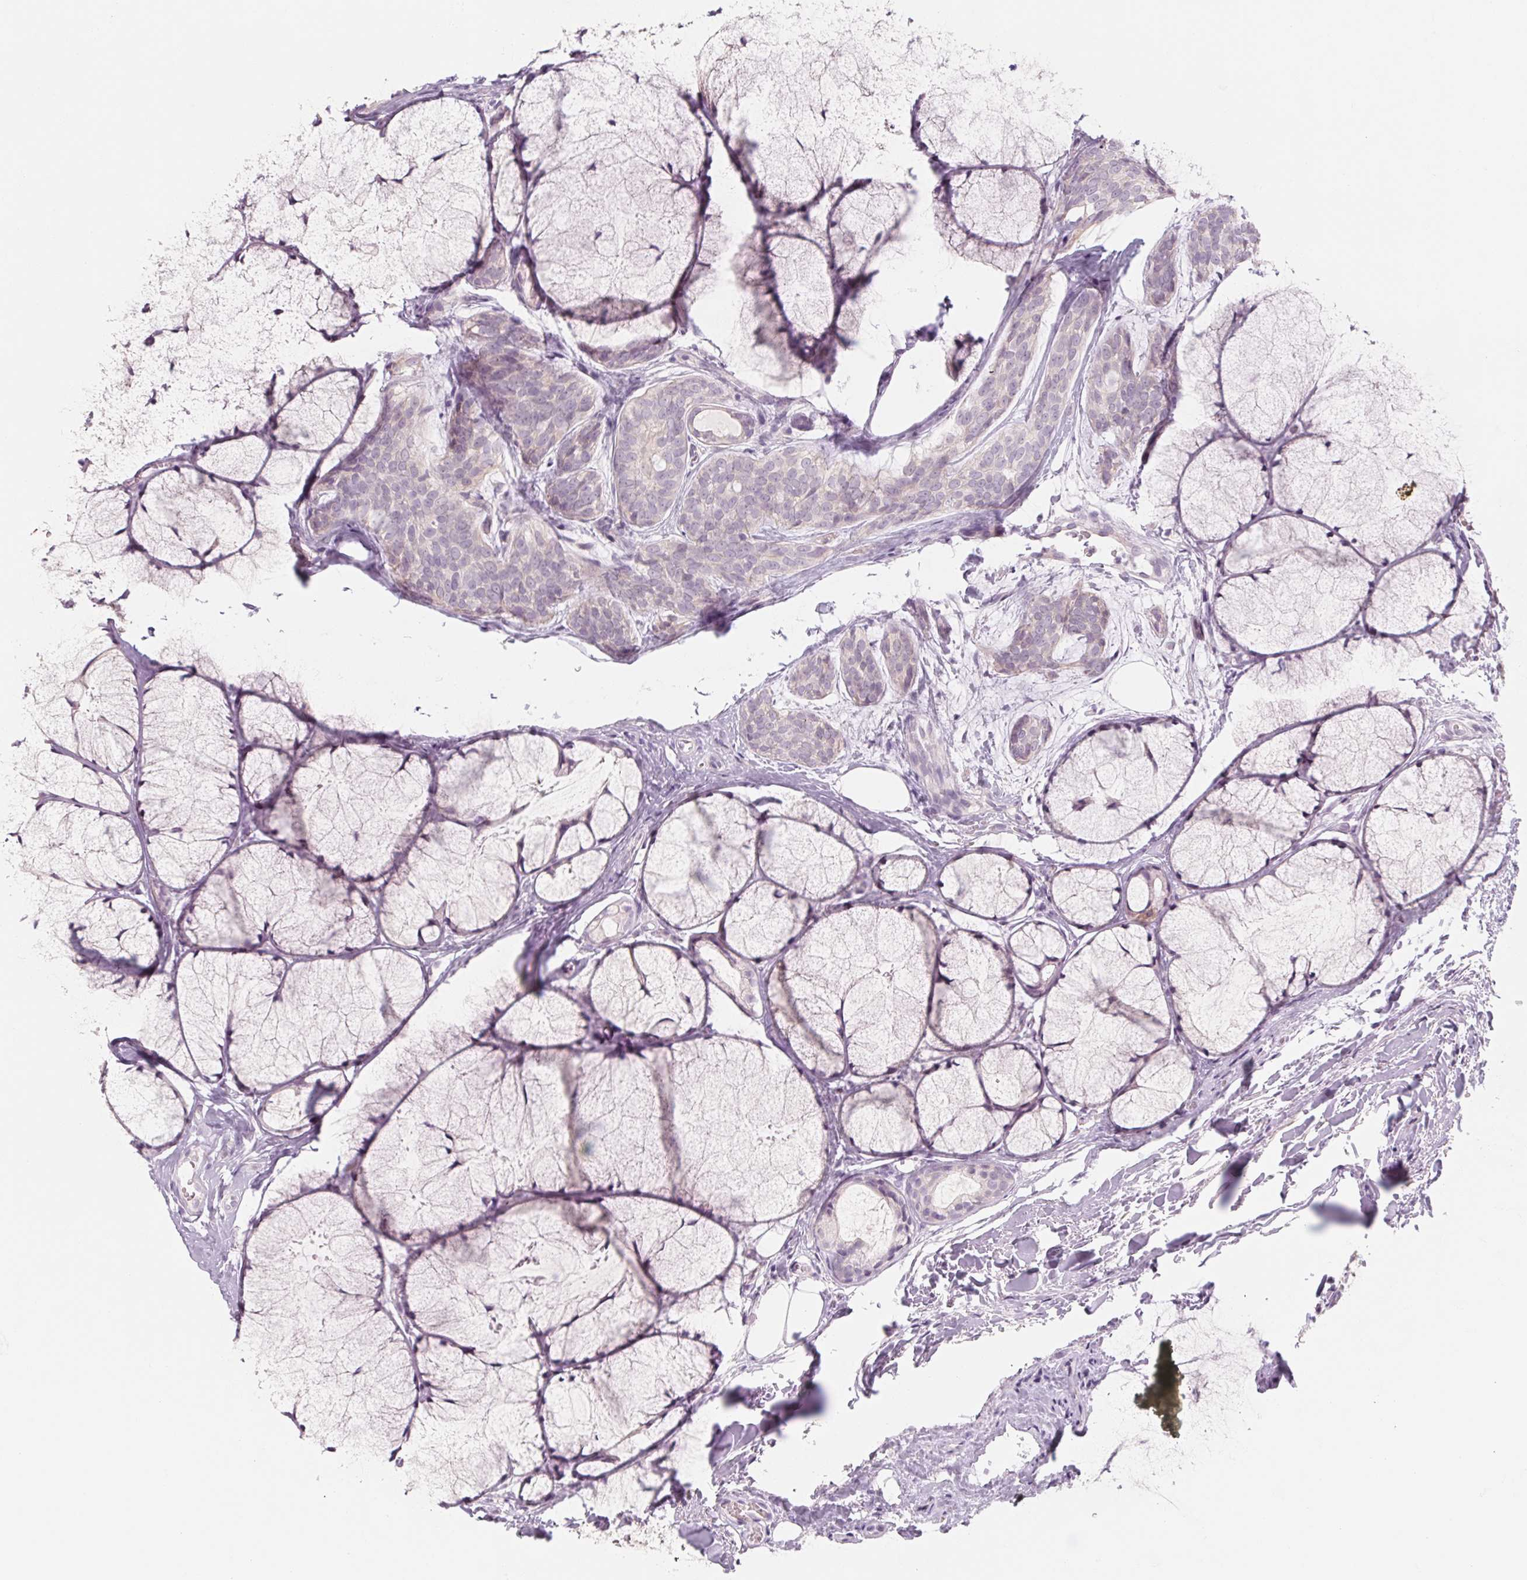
{"staining": {"intensity": "negative", "quantity": "none", "location": "none"}, "tissue": "head and neck cancer", "cell_type": "Tumor cells", "image_type": "cancer", "snomed": [{"axis": "morphology", "description": "Adenocarcinoma, NOS"}, {"axis": "topography", "description": "Head-Neck"}], "caption": "A high-resolution histopathology image shows IHC staining of head and neck cancer, which reveals no significant expression in tumor cells. (DAB (3,3'-diaminobenzidine) immunohistochemistry (IHC) visualized using brightfield microscopy, high magnification).", "gene": "POU1F1", "patient": {"sex": "male", "age": 66}}